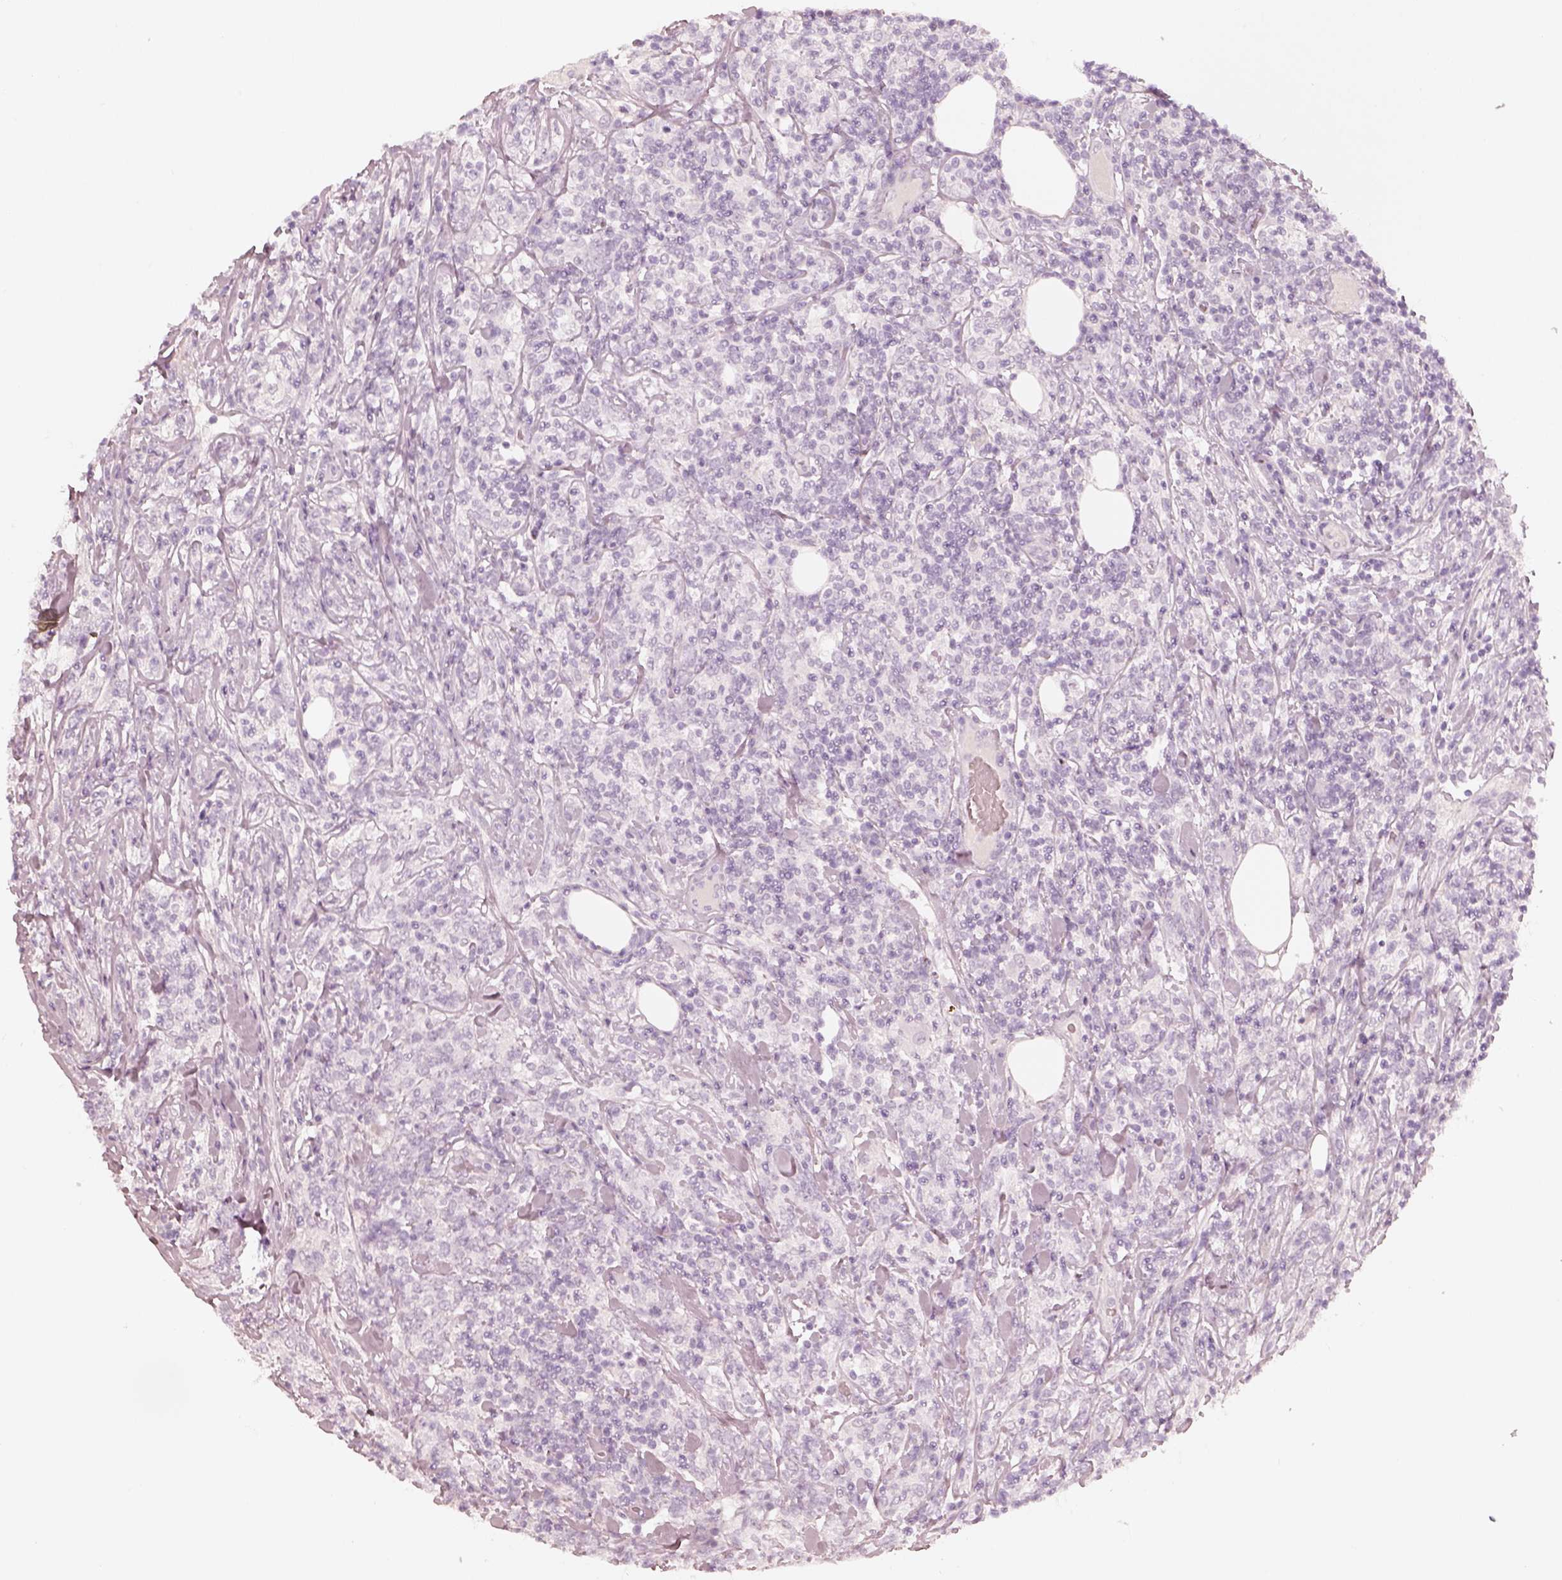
{"staining": {"intensity": "negative", "quantity": "none", "location": "none"}, "tissue": "lymphoma", "cell_type": "Tumor cells", "image_type": "cancer", "snomed": [{"axis": "morphology", "description": "Malignant lymphoma, non-Hodgkin's type, High grade"}, {"axis": "topography", "description": "Lymph node"}], "caption": "Immunohistochemical staining of human lymphoma shows no significant staining in tumor cells.", "gene": "KRT82", "patient": {"sex": "female", "age": 84}}